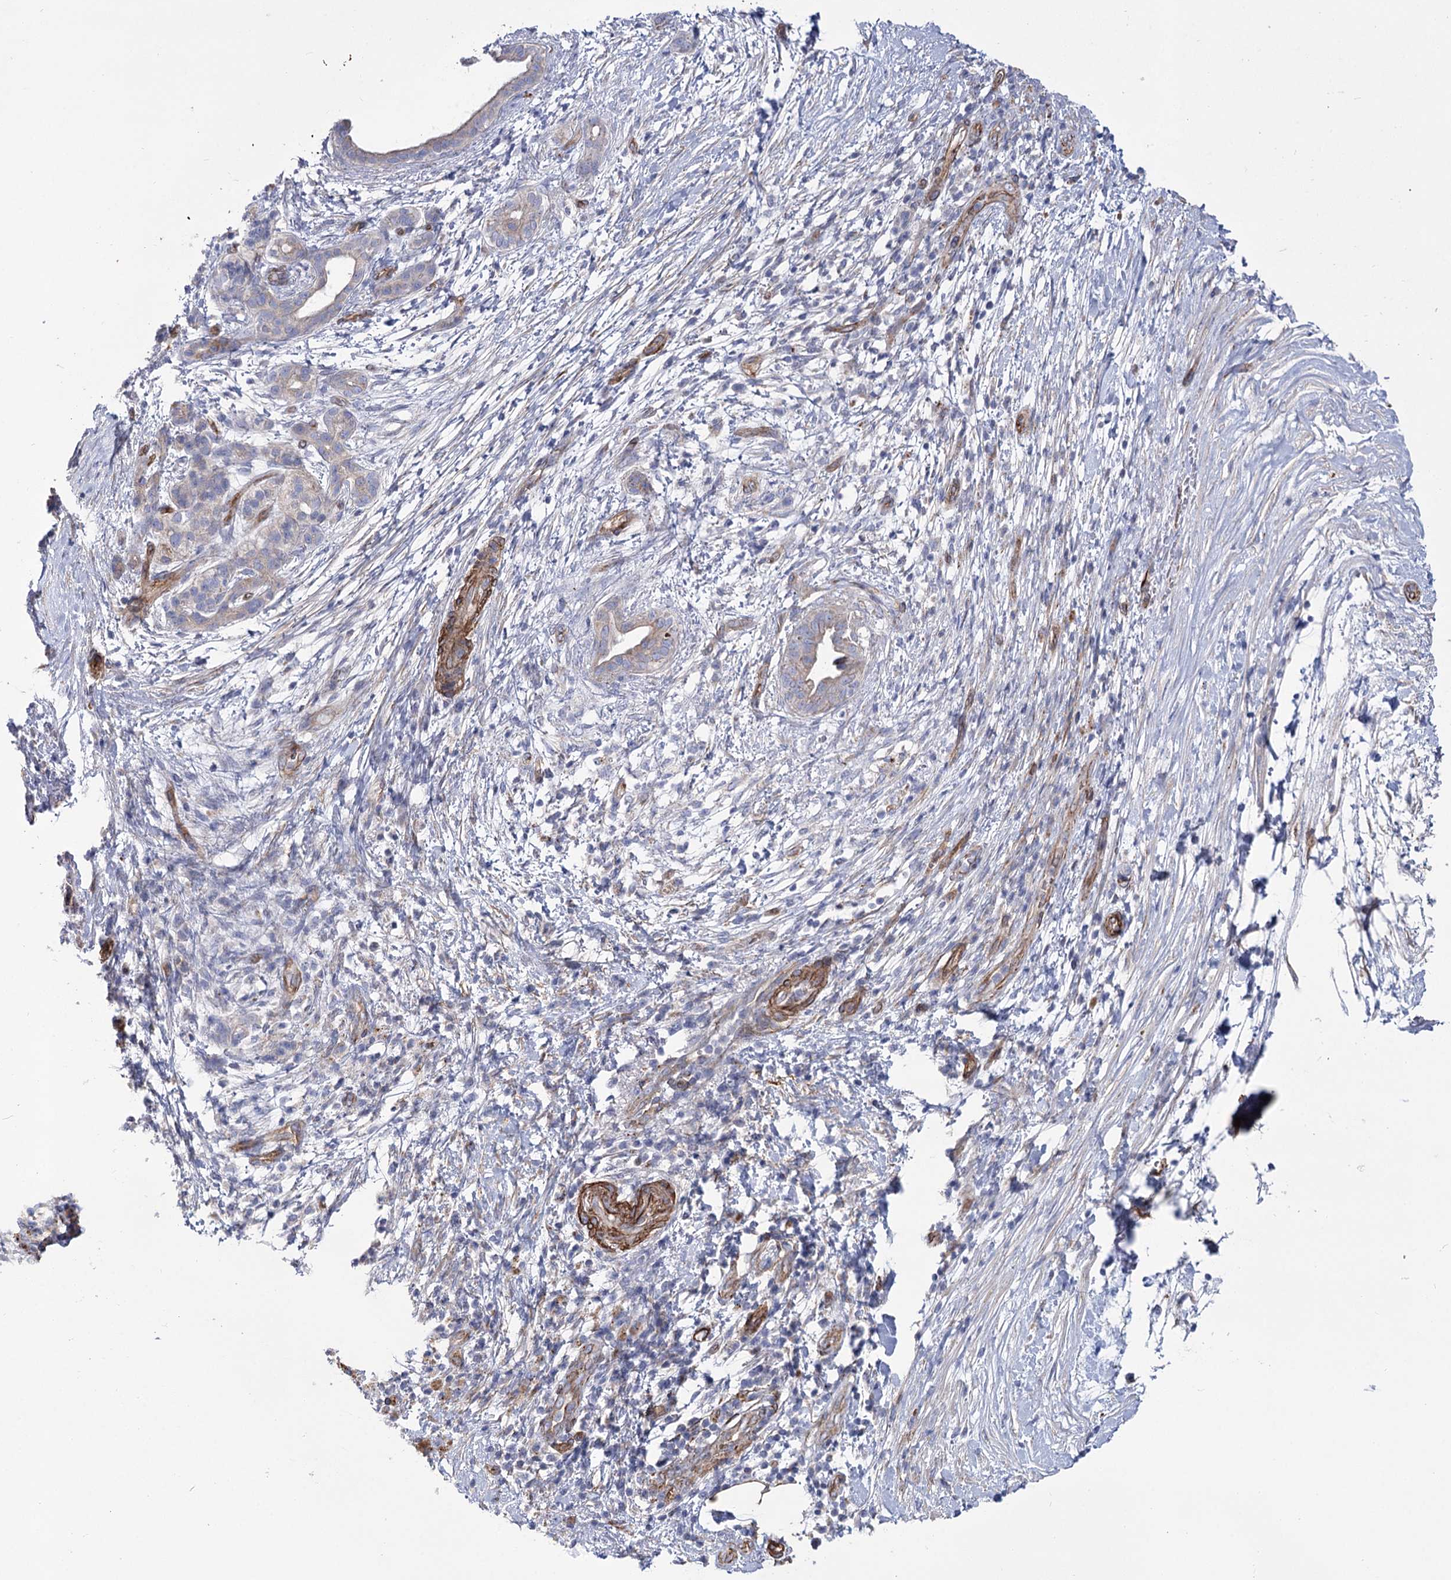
{"staining": {"intensity": "negative", "quantity": "none", "location": "none"}, "tissue": "pancreatic cancer", "cell_type": "Tumor cells", "image_type": "cancer", "snomed": [{"axis": "morphology", "description": "Adenocarcinoma, NOS"}, {"axis": "topography", "description": "Pancreas"}], "caption": "A micrograph of pancreatic cancer stained for a protein shows no brown staining in tumor cells.", "gene": "TMEM164", "patient": {"sex": "female", "age": 55}}